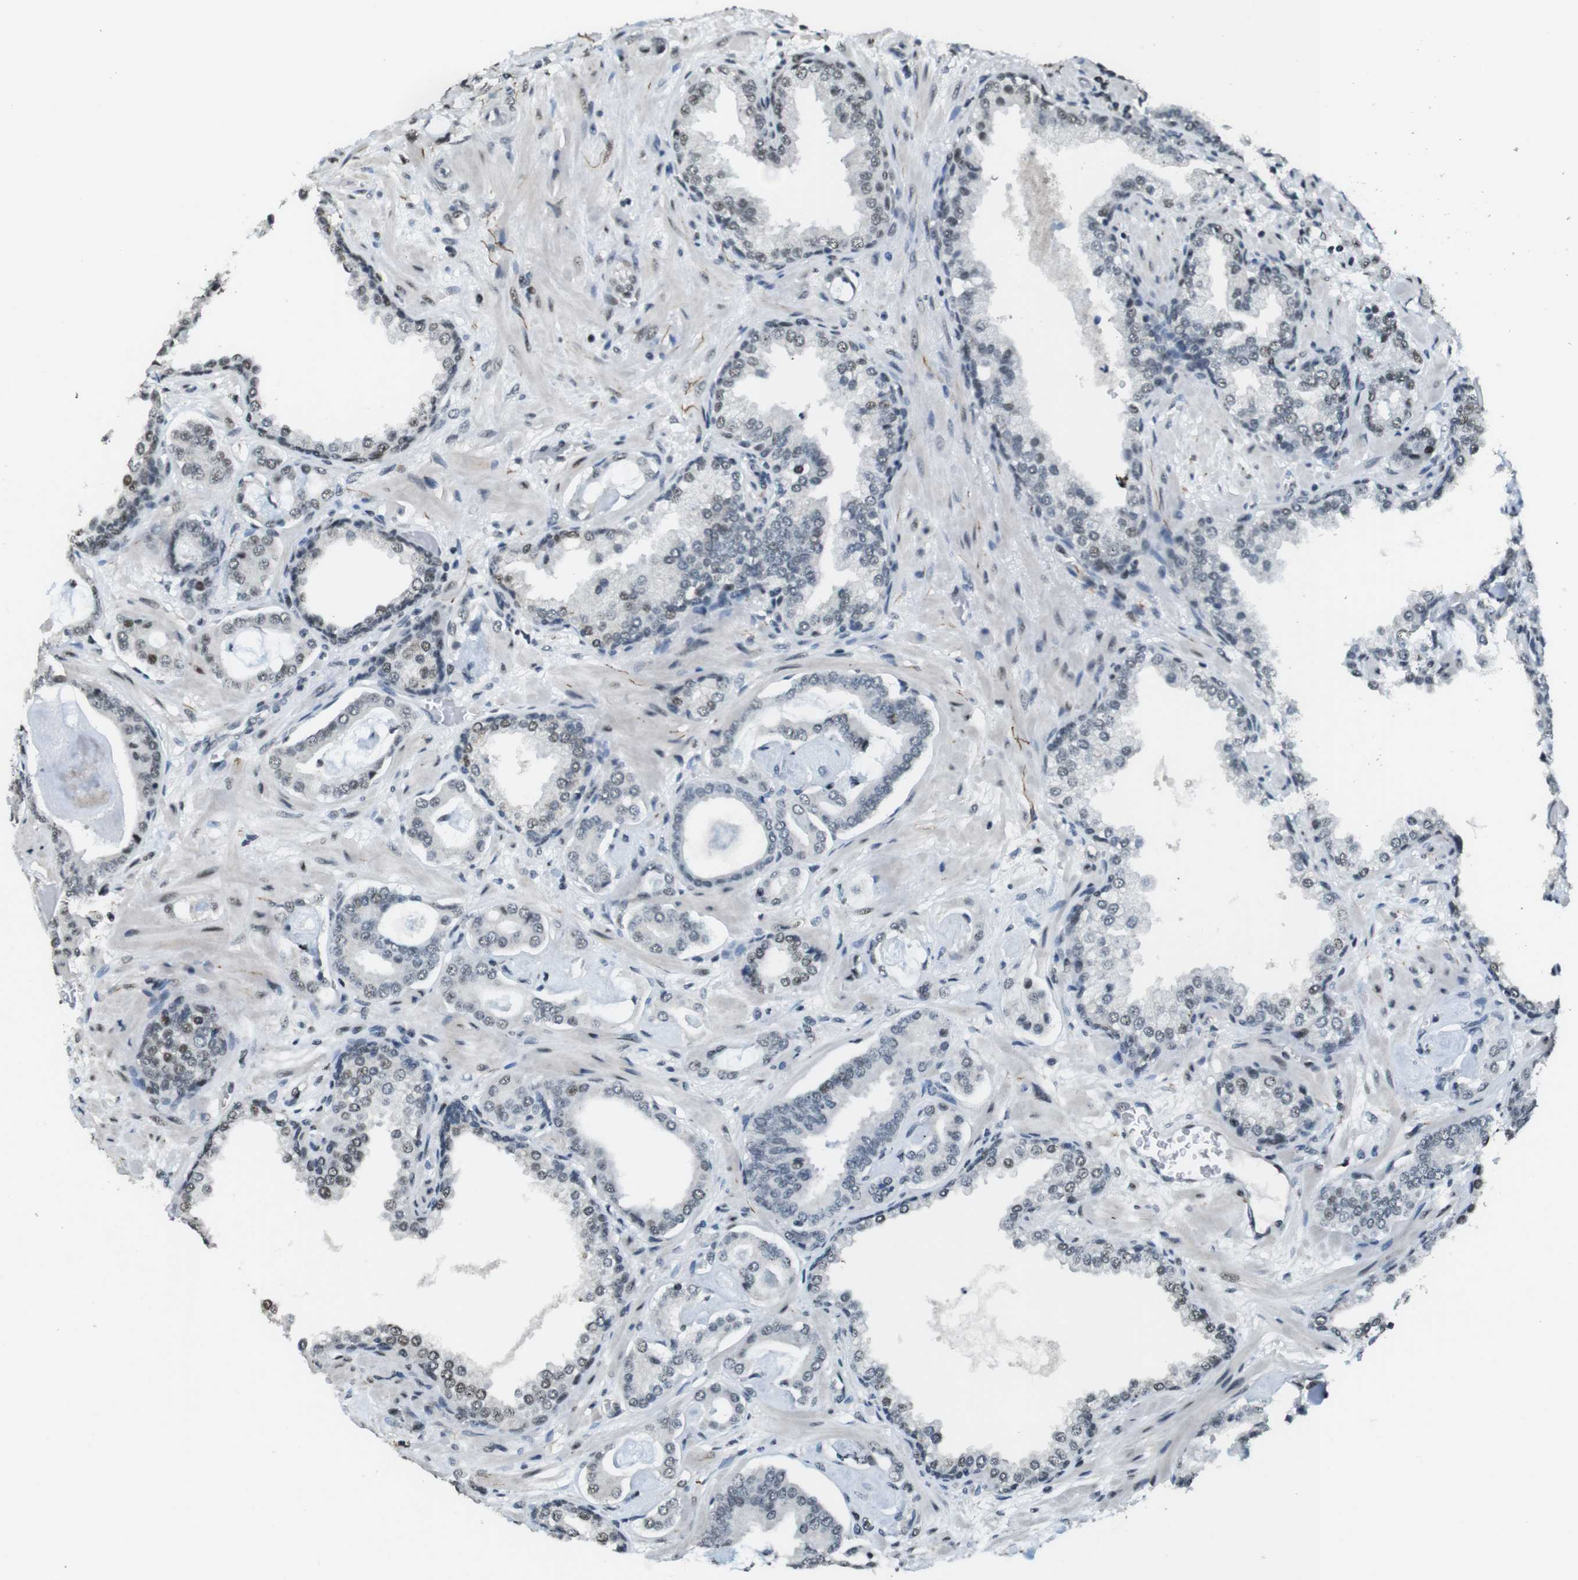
{"staining": {"intensity": "weak", "quantity": "<25%", "location": "nuclear"}, "tissue": "prostate cancer", "cell_type": "Tumor cells", "image_type": "cancer", "snomed": [{"axis": "morphology", "description": "Adenocarcinoma, Low grade"}, {"axis": "topography", "description": "Prostate"}], "caption": "High power microscopy photomicrograph of an immunohistochemistry (IHC) histopathology image of low-grade adenocarcinoma (prostate), revealing no significant staining in tumor cells.", "gene": "CSNK2B", "patient": {"sex": "male", "age": 53}}